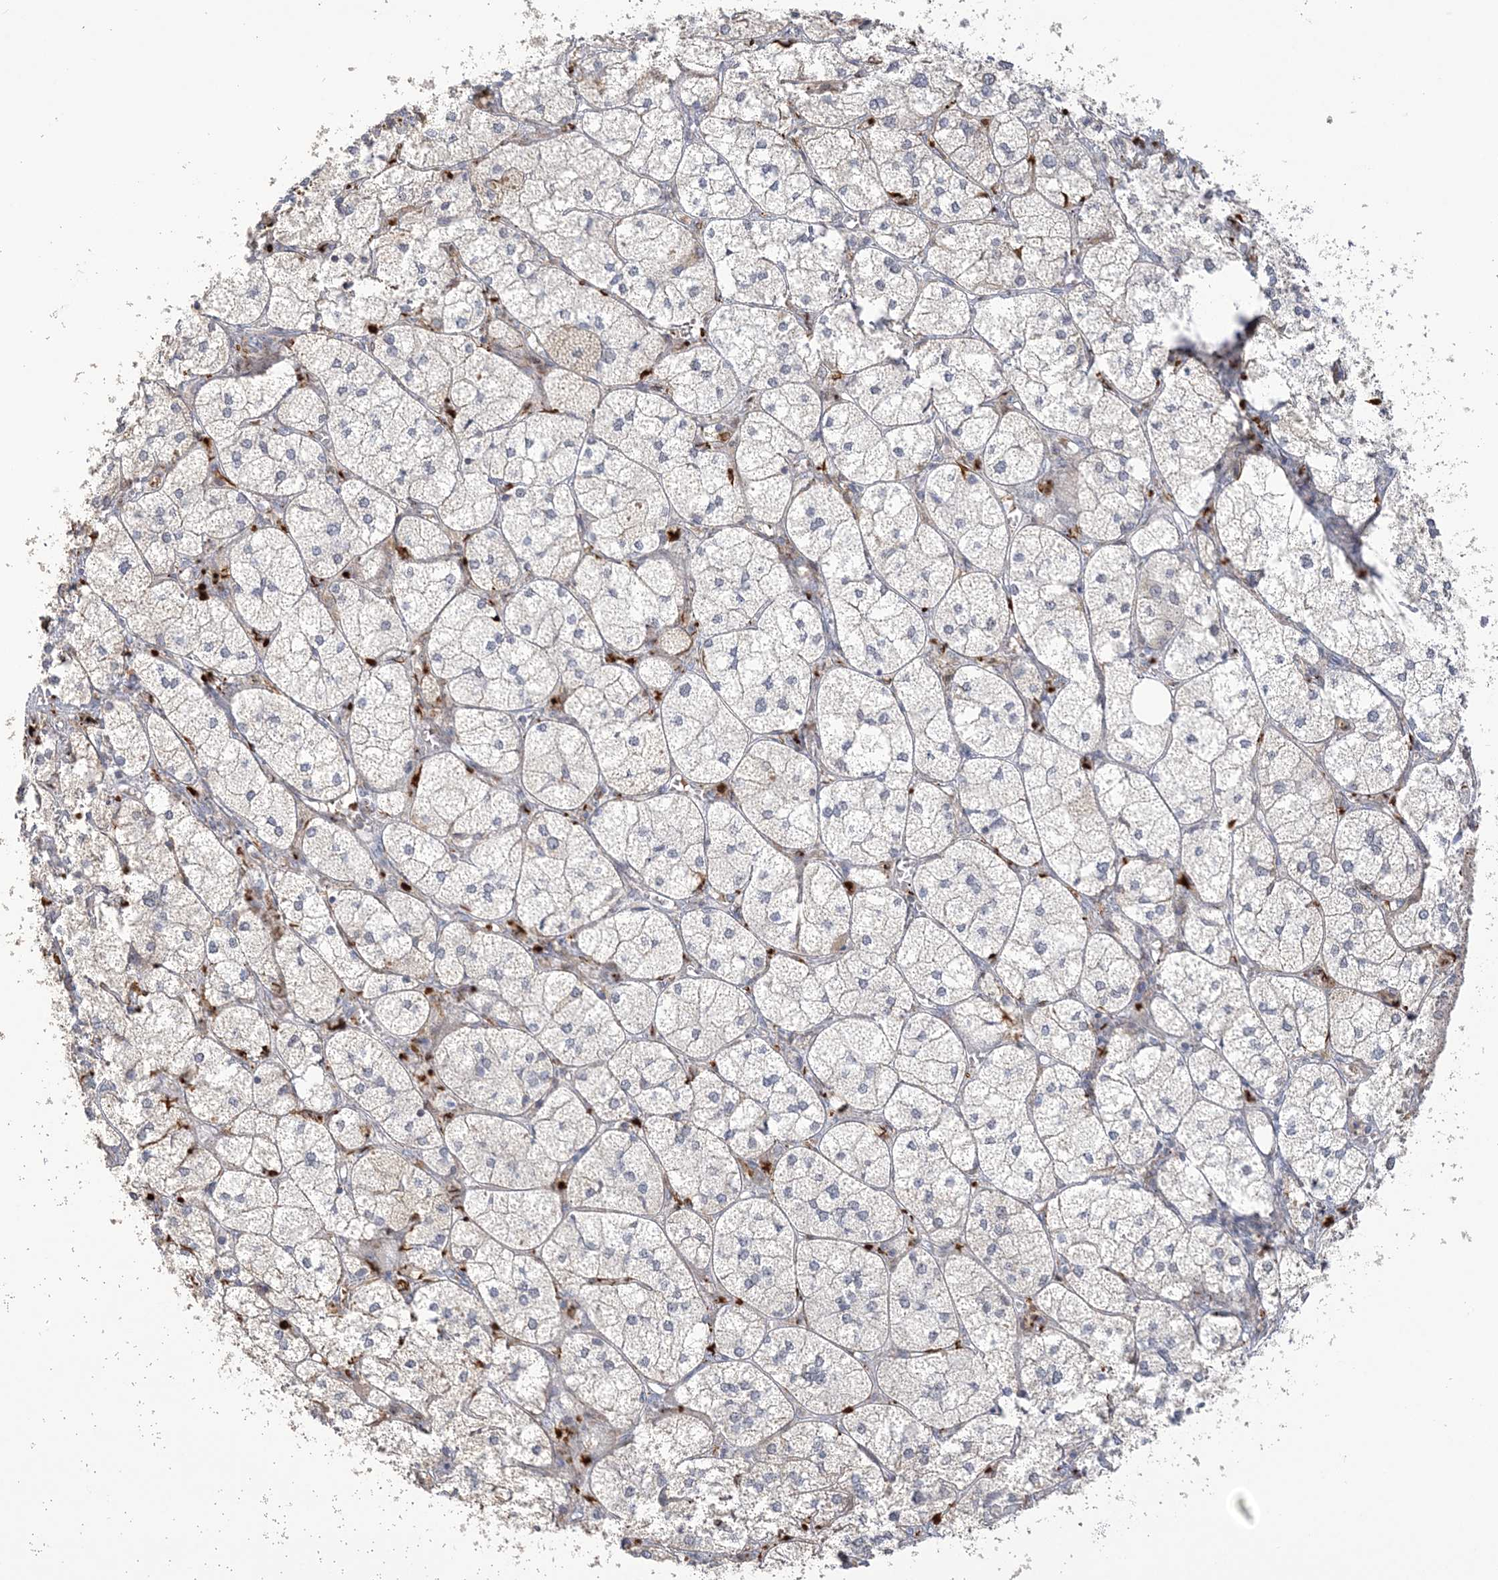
{"staining": {"intensity": "weak", "quantity": "<25%", "location": "cytoplasmic/membranous"}, "tissue": "adrenal gland", "cell_type": "Glandular cells", "image_type": "normal", "snomed": [{"axis": "morphology", "description": "Normal tissue, NOS"}, {"axis": "topography", "description": "Adrenal gland"}], "caption": "Glandular cells show no significant protein staining in unremarkable adrenal gland. (DAB (3,3'-diaminobenzidine) IHC visualized using brightfield microscopy, high magnification).", "gene": "NAF1", "patient": {"sex": "female", "age": 61}}